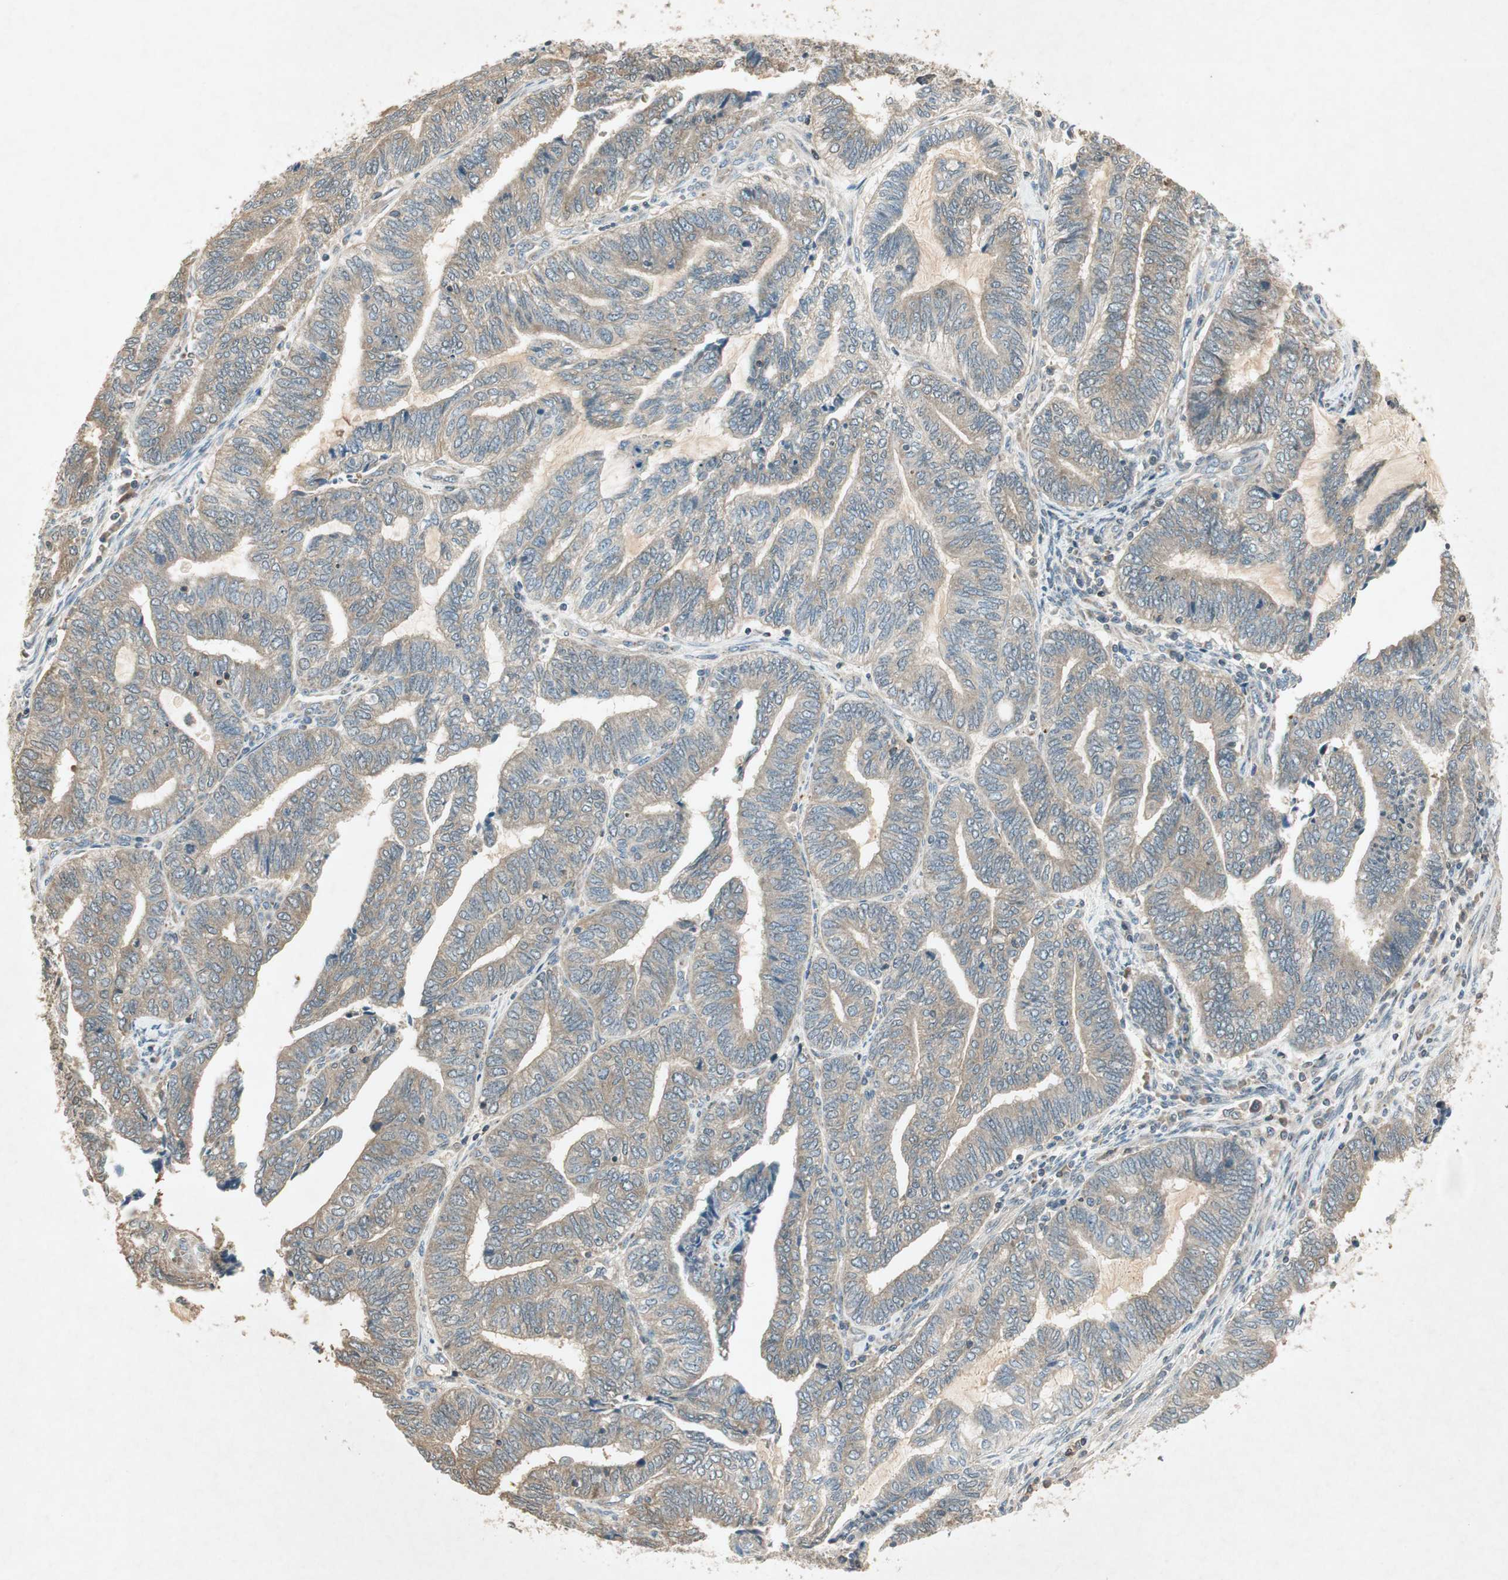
{"staining": {"intensity": "weak", "quantity": ">75%", "location": "cytoplasmic/membranous"}, "tissue": "endometrial cancer", "cell_type": "Tumor cells", "image_type": "cancer", "snomed": [{"axis": "morphology", "description": "Adenocarcinoma, NOS"}, {"axis": "topography", "description": "Uterus"}, {"axis": "topography", "description": "Endometrium"}], "caption": "IHC photomicrograph of neoplastic tissue: human endometrial cancer (adenocarcinoma) stained using immunohistochemistry displays low levels of weak protein expression localized specifically in the cytoplasmic/membranous of tumor cells, appearing as a cytoplasmic/membranous brown color.", "gene": "USP2", "patient": {"sex": "female", "age": 70}}